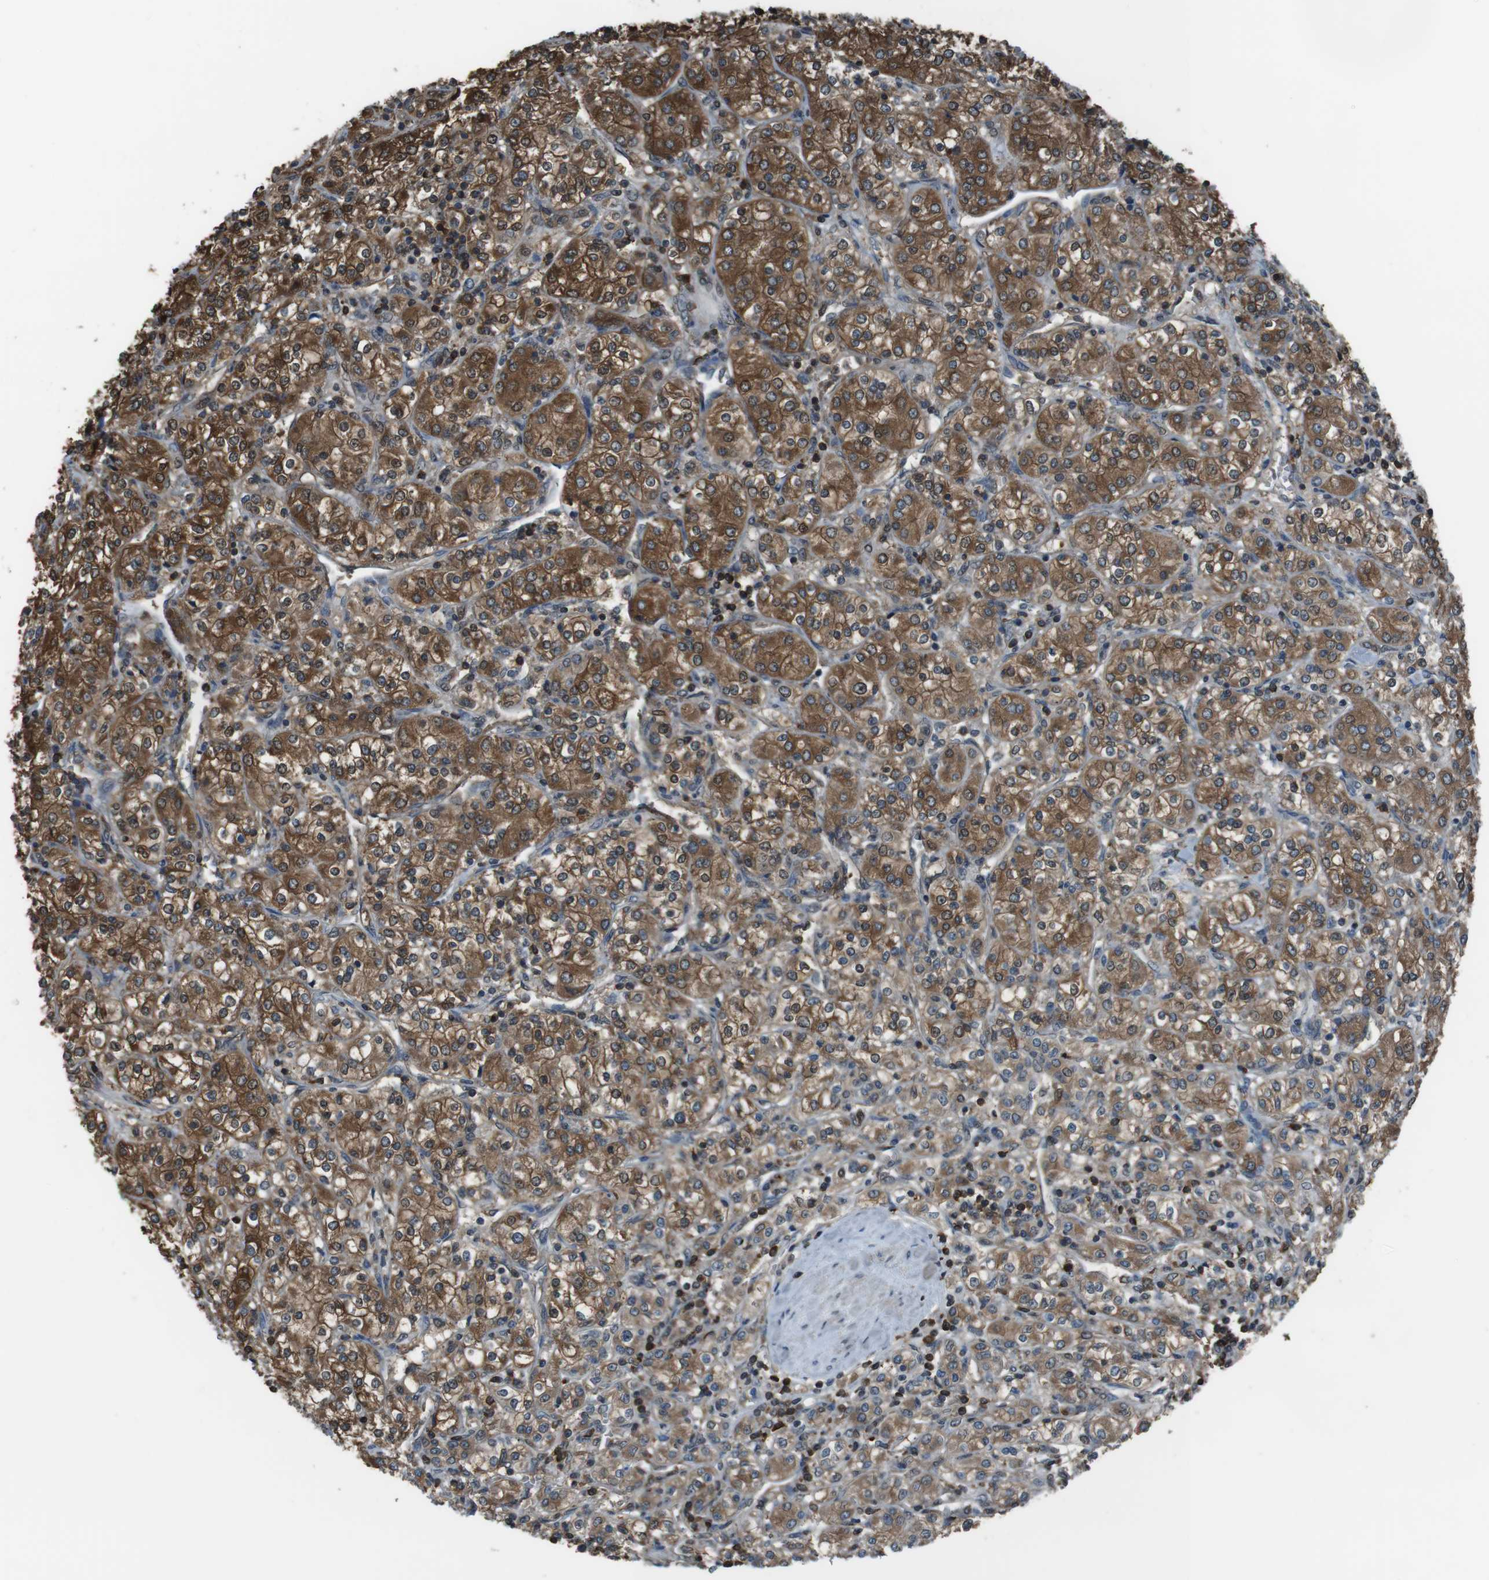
{"staining": {"intensity": "moderate", "quantity": ">75%", "location": "cytoplasmic/membranous,nuclear"}, "tissue": "renal cancer", "cell_type": "Tumor cells", "image_type": "cancer", "snomed": [{"axis": "morphology", "description": "Adenocarcinoma, NOS"}, {"axis": "topography", "description": "Kidney"}], "caption": "Immunohistochemical staining of human adenocarcinoma (renal) displays medium levels of moderate cytoplasmic/membranous and nuclear protein positivity in about >75% of tumor cells.", "gene": "TWSG1", "patient": {"sex": "male", "age": 77}}